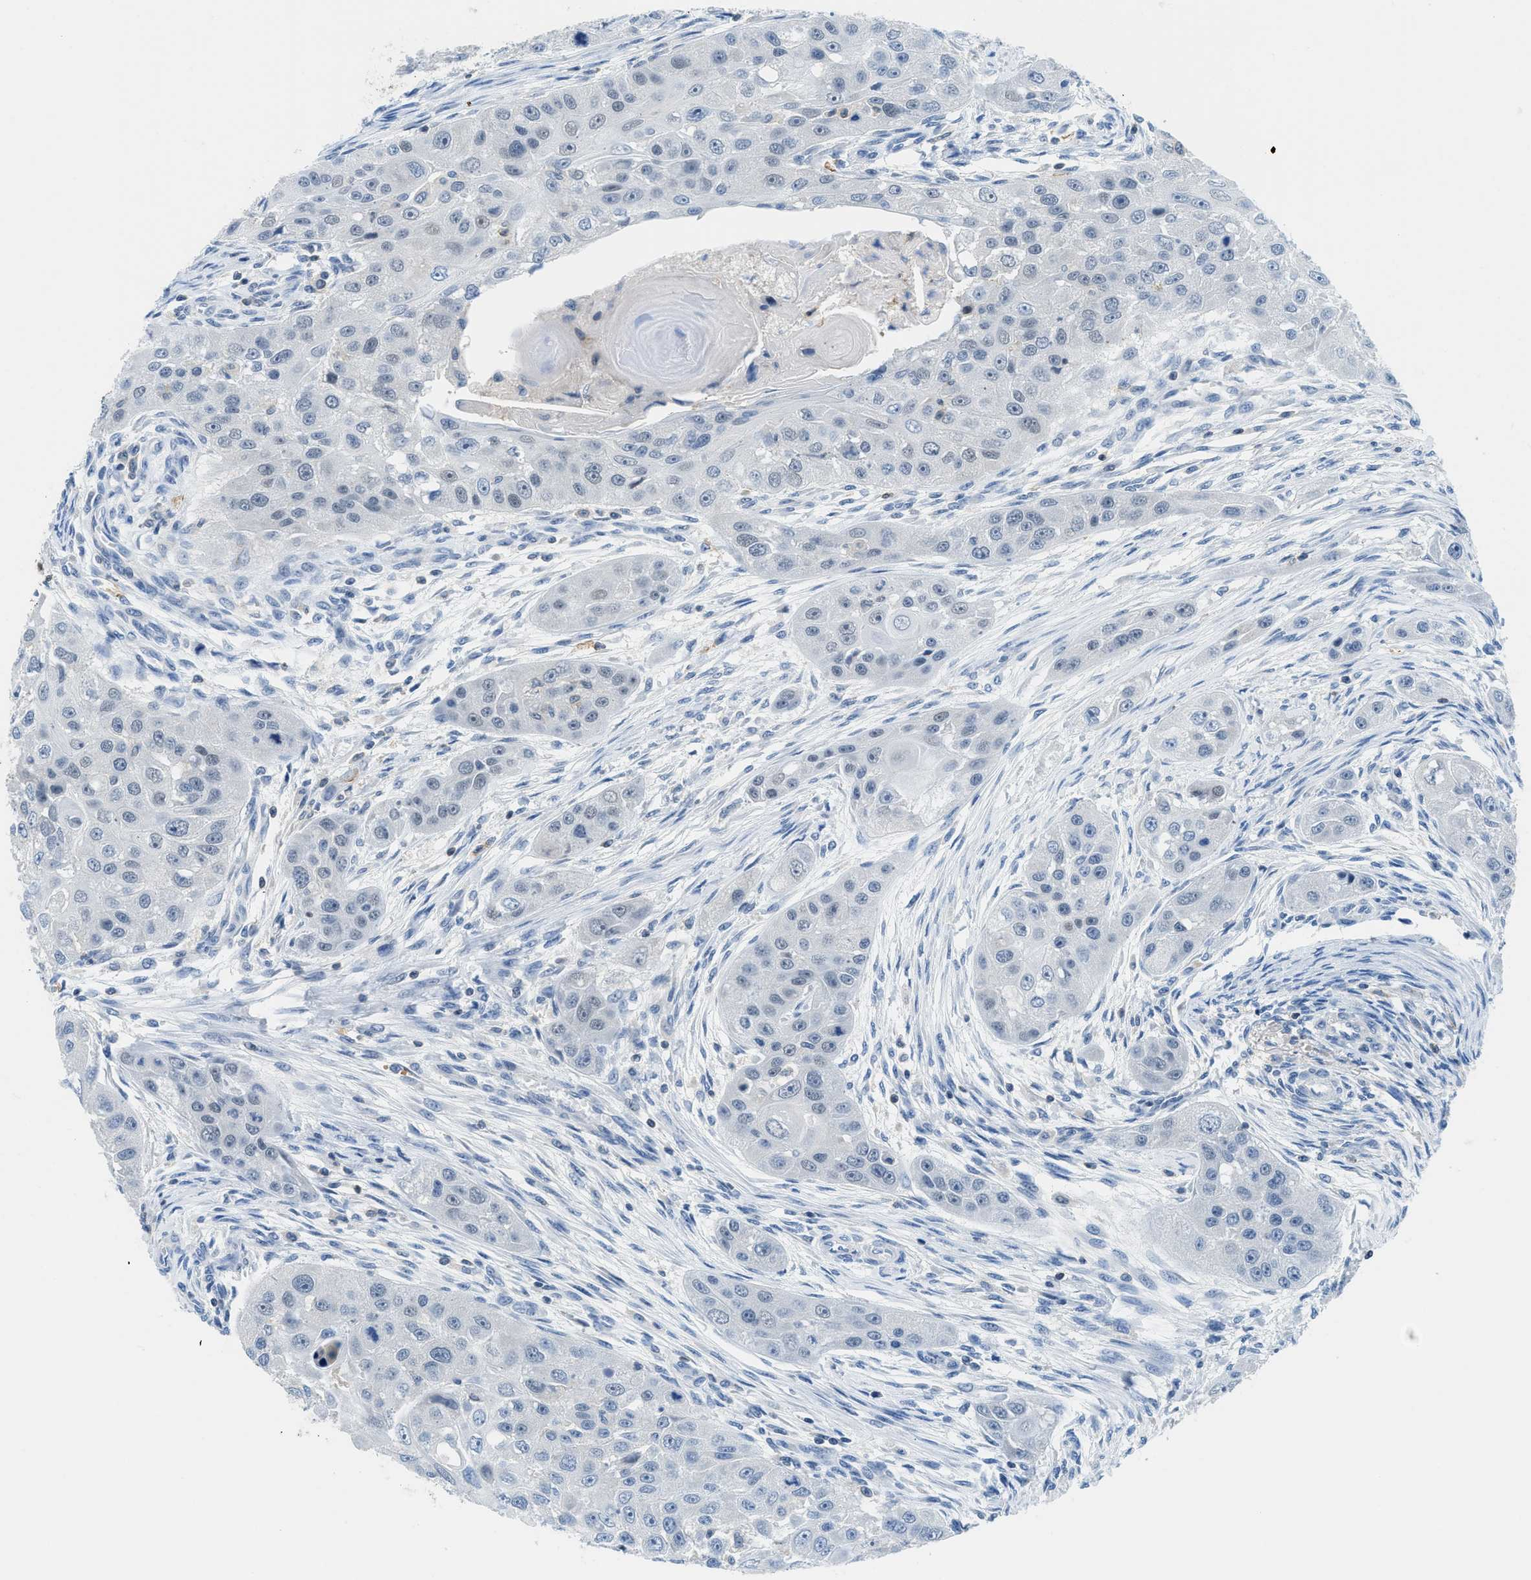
{"staining": {"intensity": "negative", "quantity": "none", "location": "none"}, "tissue": "head and neck cancer", "cell_type": "Tumor cells", "image_type": "cancer", "snomed": [{"axis": "morphology", "description": "Normal tissue, NOS"}, {"axis": "morphology", "description": "Squamous cell carcinoma, NOS"}, {"axis": "topography", "description": "Skeletal muscle"}, {"axis": "topography", "description": "Head-Neck"}], "caption": "Tumor cells are negative for protein expression in human squamous cell carcinoma (head and neck).", "gene": "FAM151A", "patient": {"sex": "male", "age": 51}}